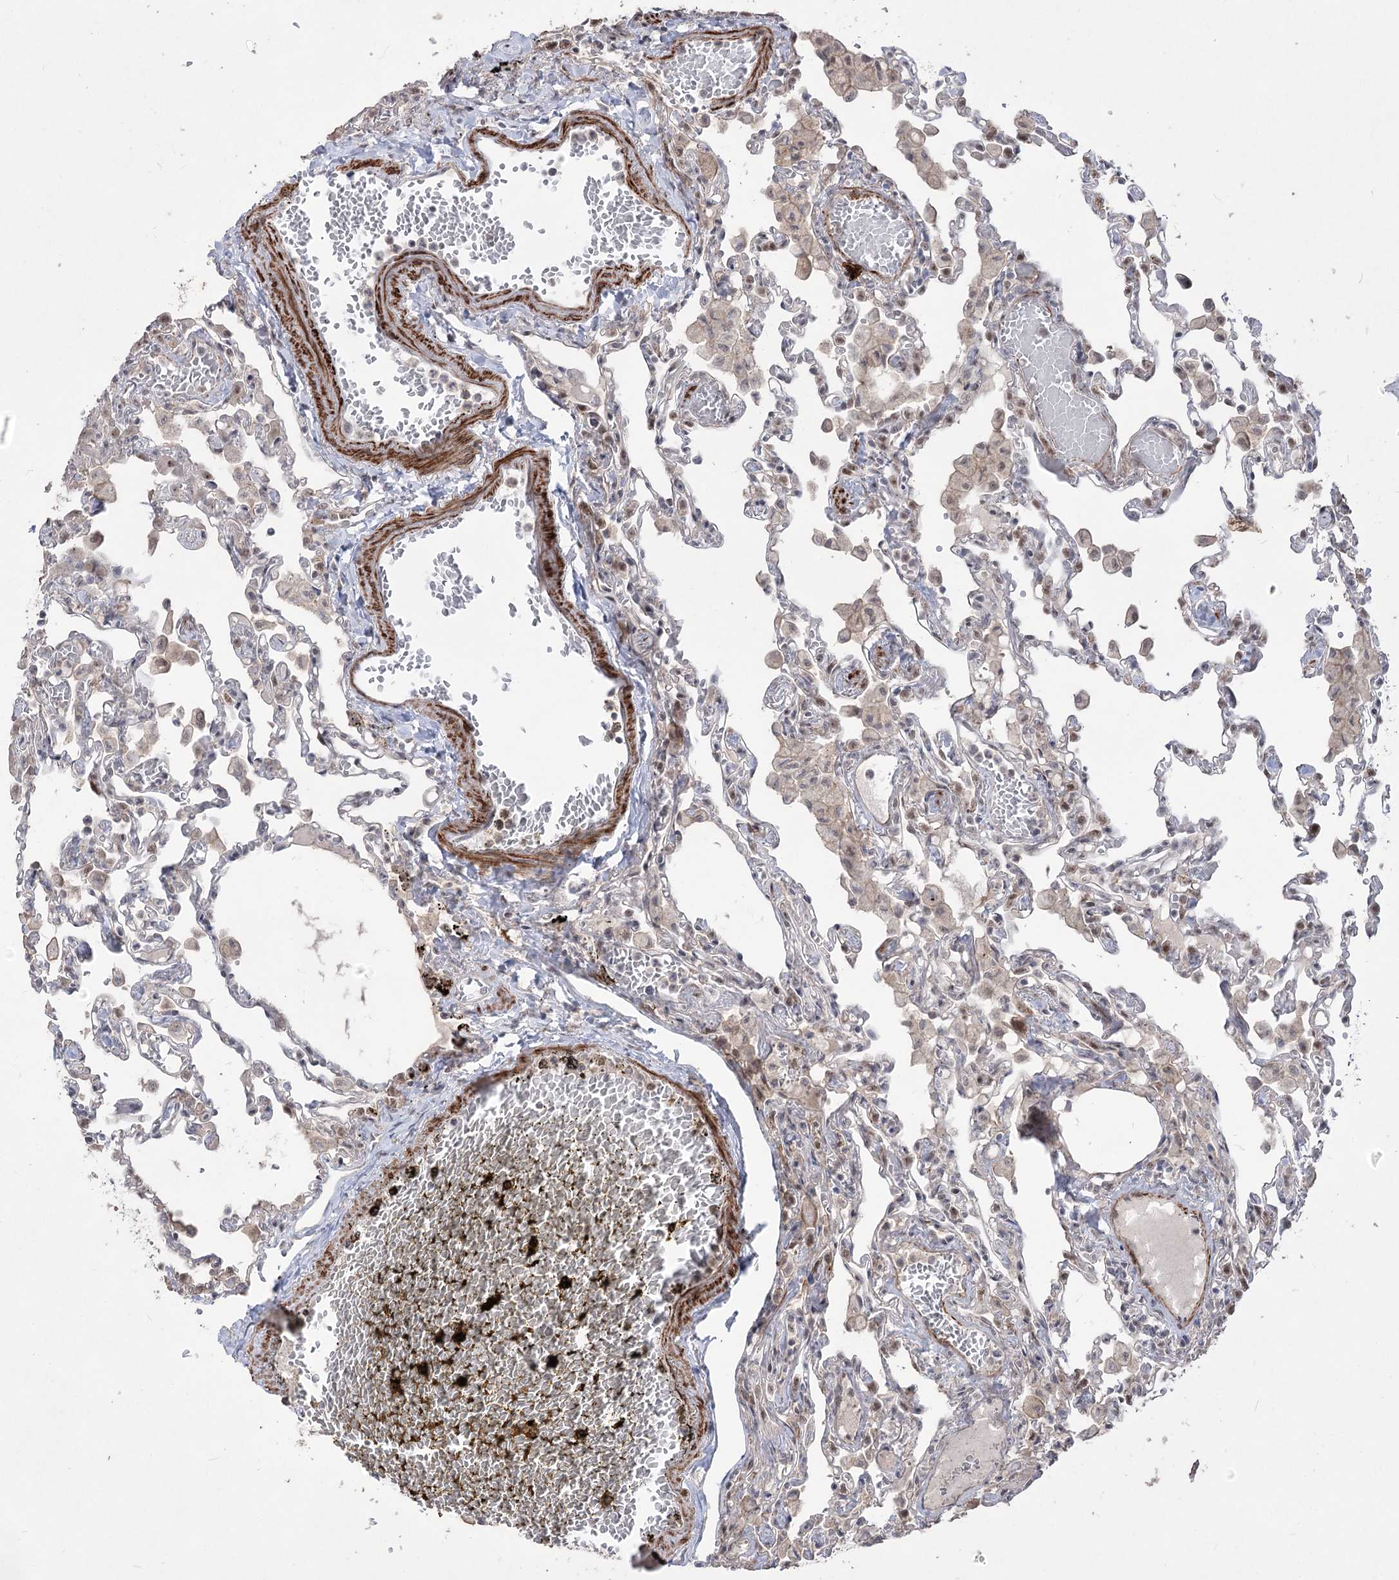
{"staining": {"intensity": "negative", "quantity": "none", "location": "none"}, "tissue": "lung", "cell_type": "Alveolar cells", "image_type": "normal", "snomed": [{"axis": "morphology", "description": "Normal tissue, NOS"}, {"axis": "topography", "description": "Bronchus"}, {"axis": "topography", "description": "Lung"}], "caption": "The IHC image has no significant positivity in alveolar cells of lung.", "gene": "ZSCAN23", "patient": {"sex": "female", "age": 49}}